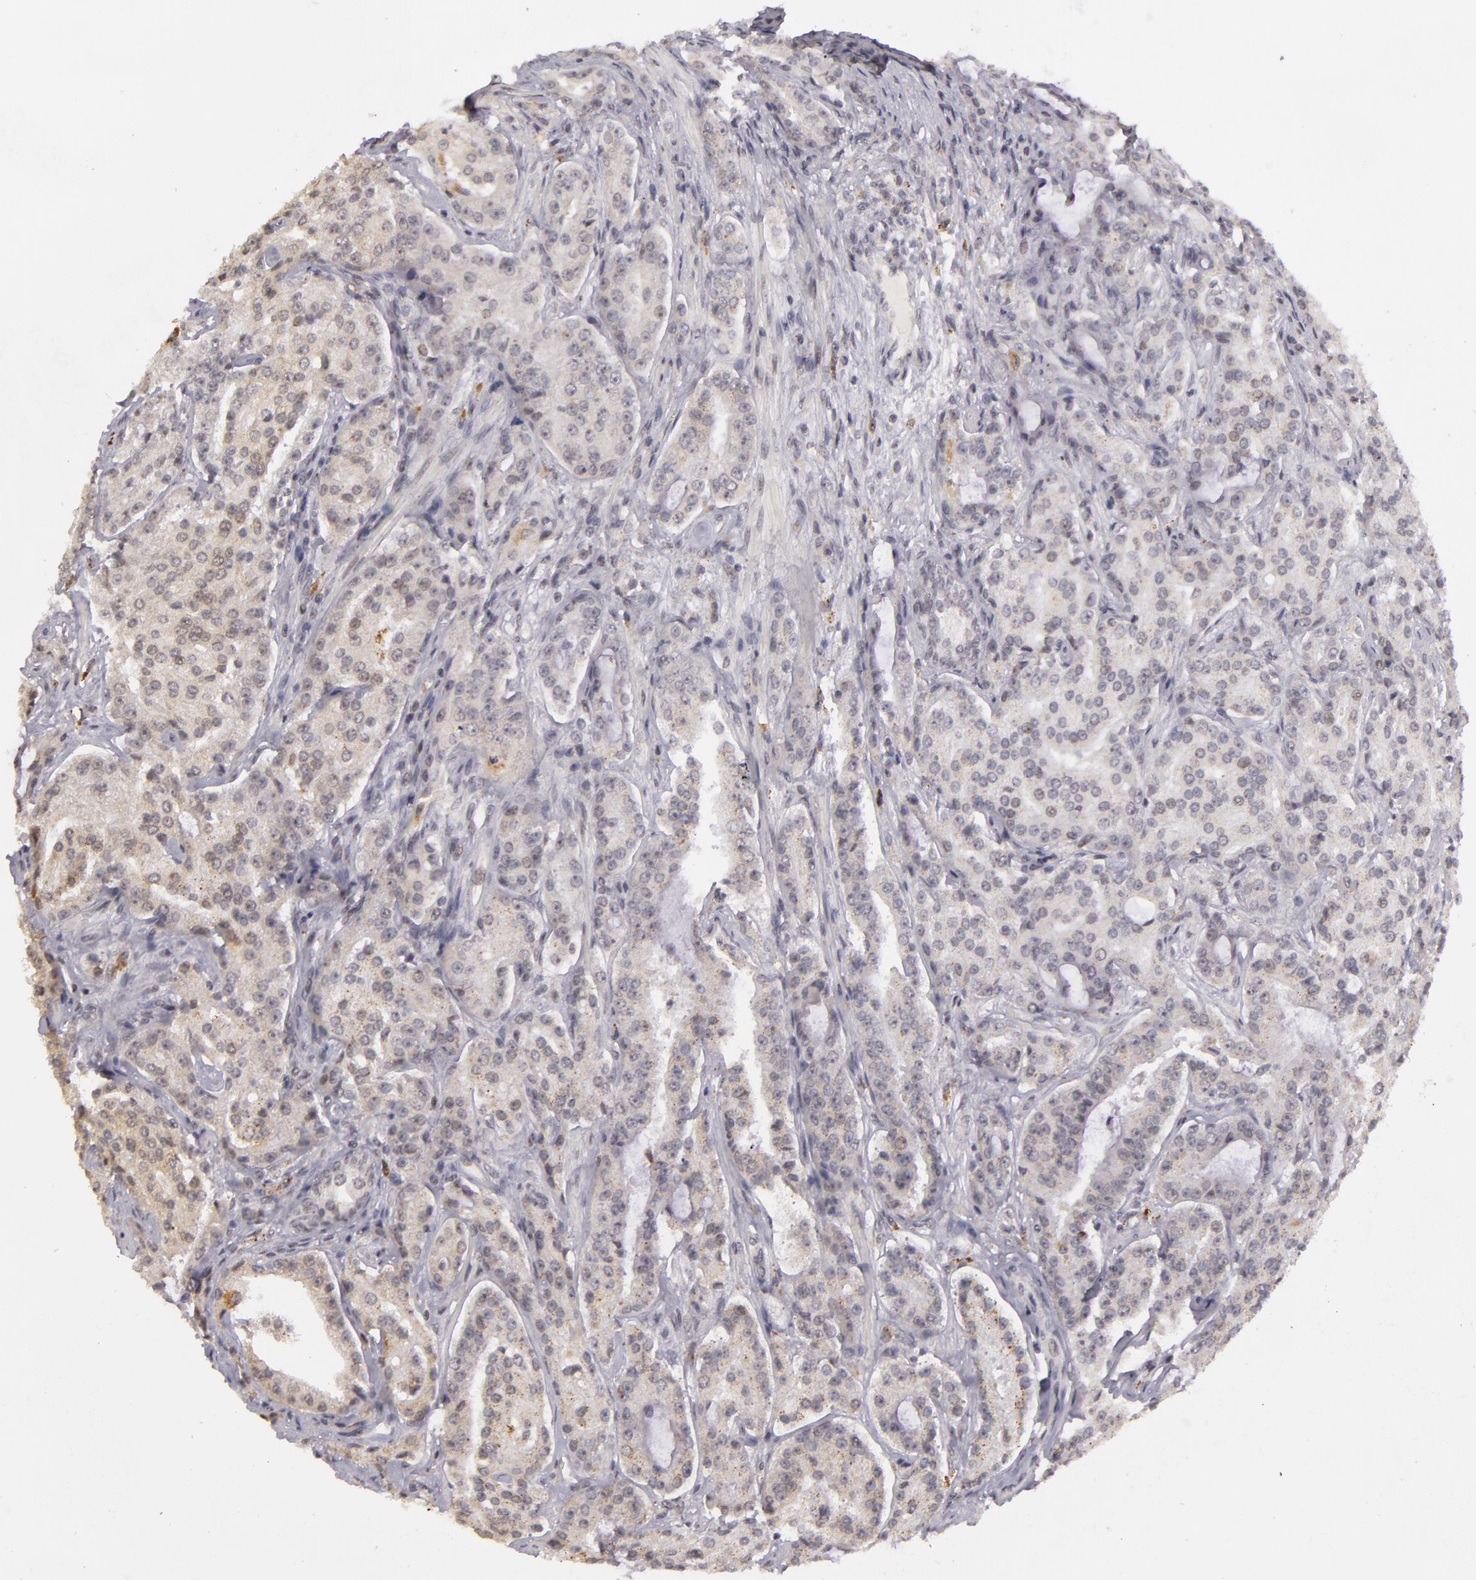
{"staining": {"intensity": "negative", "quantity": "none", "location": "none"}, "tissue": "prostate cancer", "cell_type": "Tumor cells", "image_type": "cancer", "snomed": [{"axis": "morphology", "description": "Adenocarcinoma, Medium grade"}, {"axis": "topography", "description": "Prostate"}], "caption": "High magnification brightfield microscopy of prostate cancer (medium-grade adenocarcinoma) stained with DAB (3,3'-diaminobenzidine) (brown) and counterstained with hematoxylin (blue): tumor cells show no significant positivity.", "gene": "RRP7A", "patient": {"sex": "male", "age": 72}}